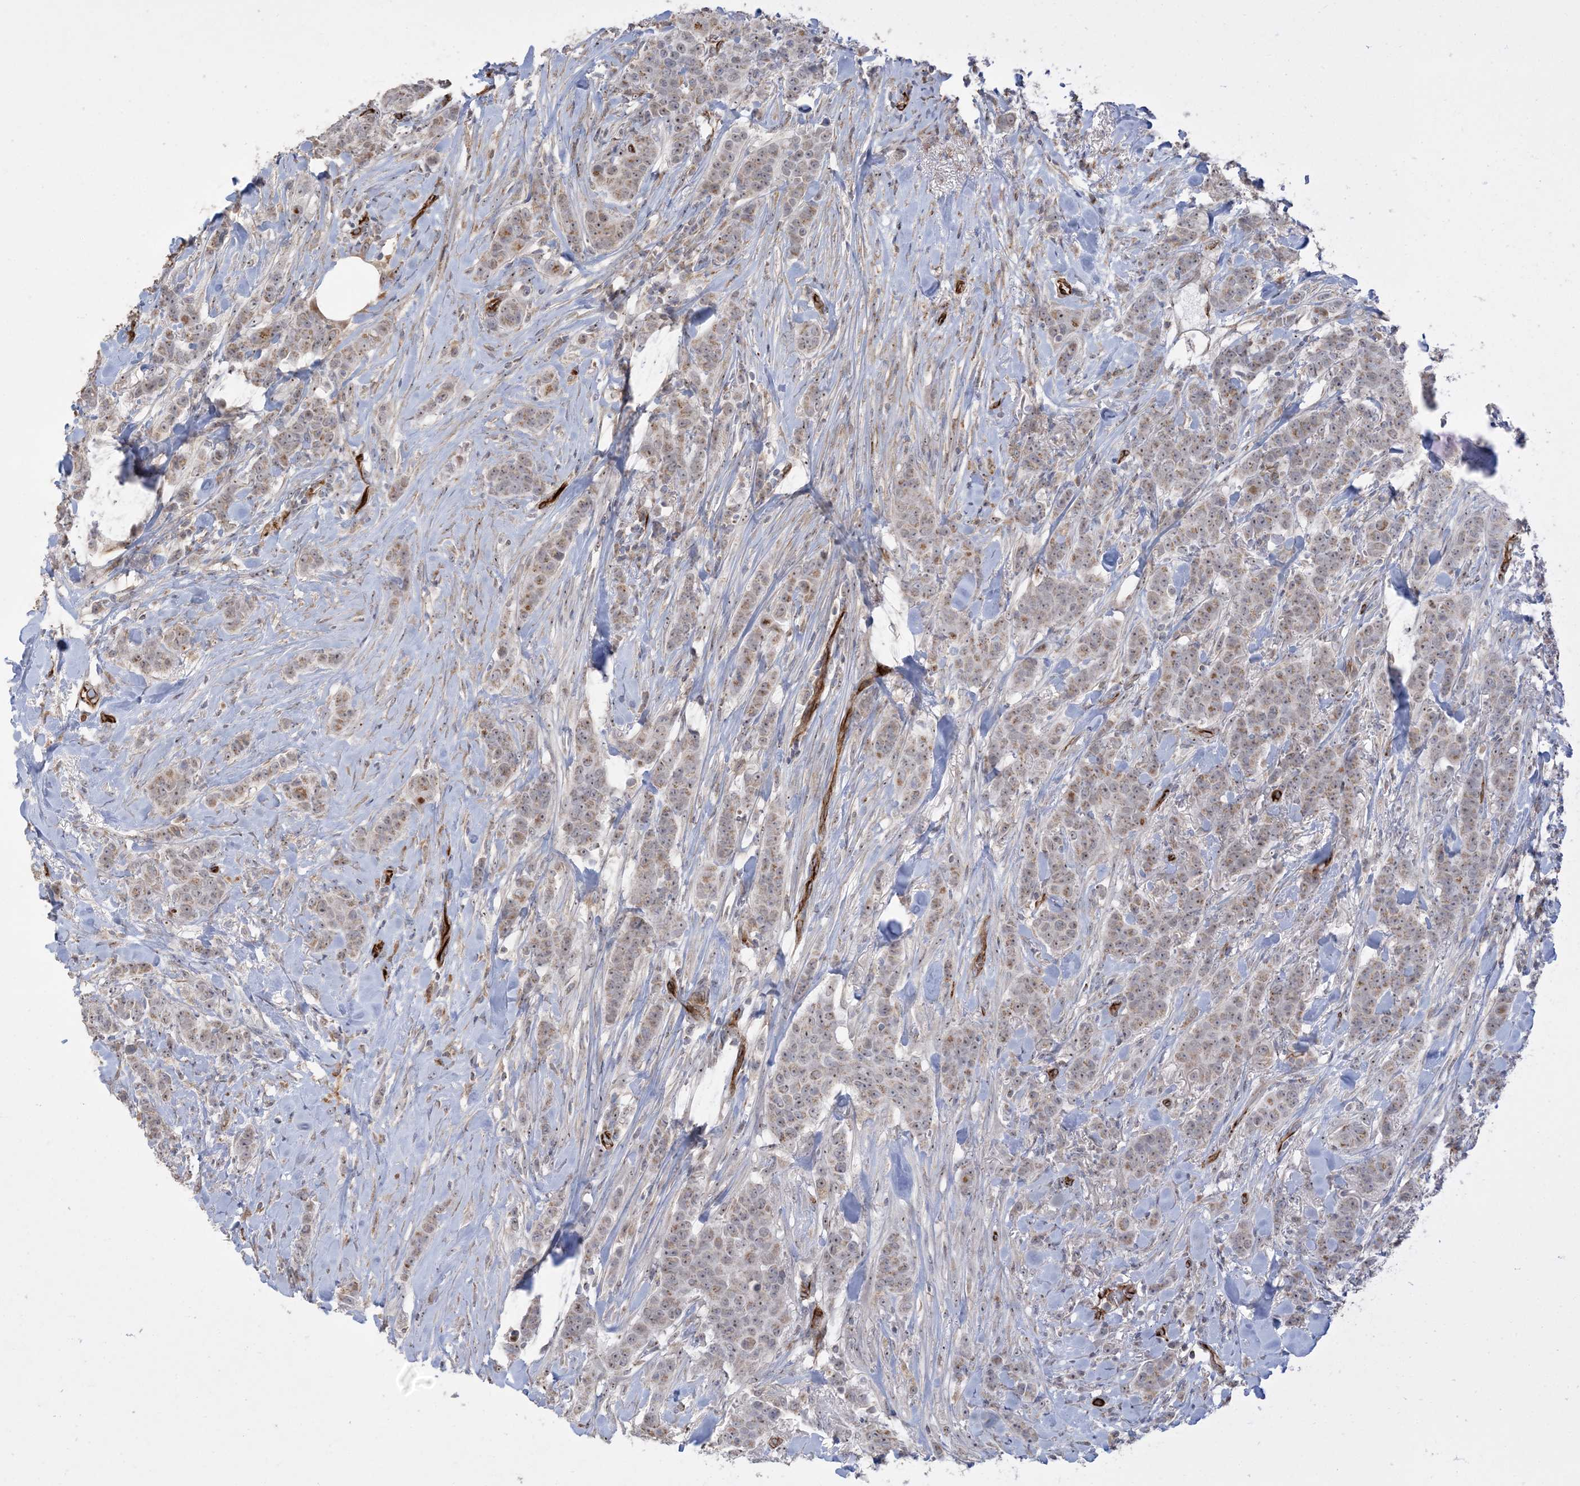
{"staining": {"intensity": "weak", "quantity": "<25%", "location": "cytoplasmic/membranous"}, "tissue": "breast cancer", "cell_type": "Tumor cells", "image_type": "cancer", "snomed": [{"axis": "morphology", "description": "Duct carcinoma"}, {"axis": "topography", "description": "Breast"}], "caption": "A histopathology image of human breast cancer is negative for staining in tumor cells.", "gene": "AGA", "patient": {"sex": "female", "age": 40}}